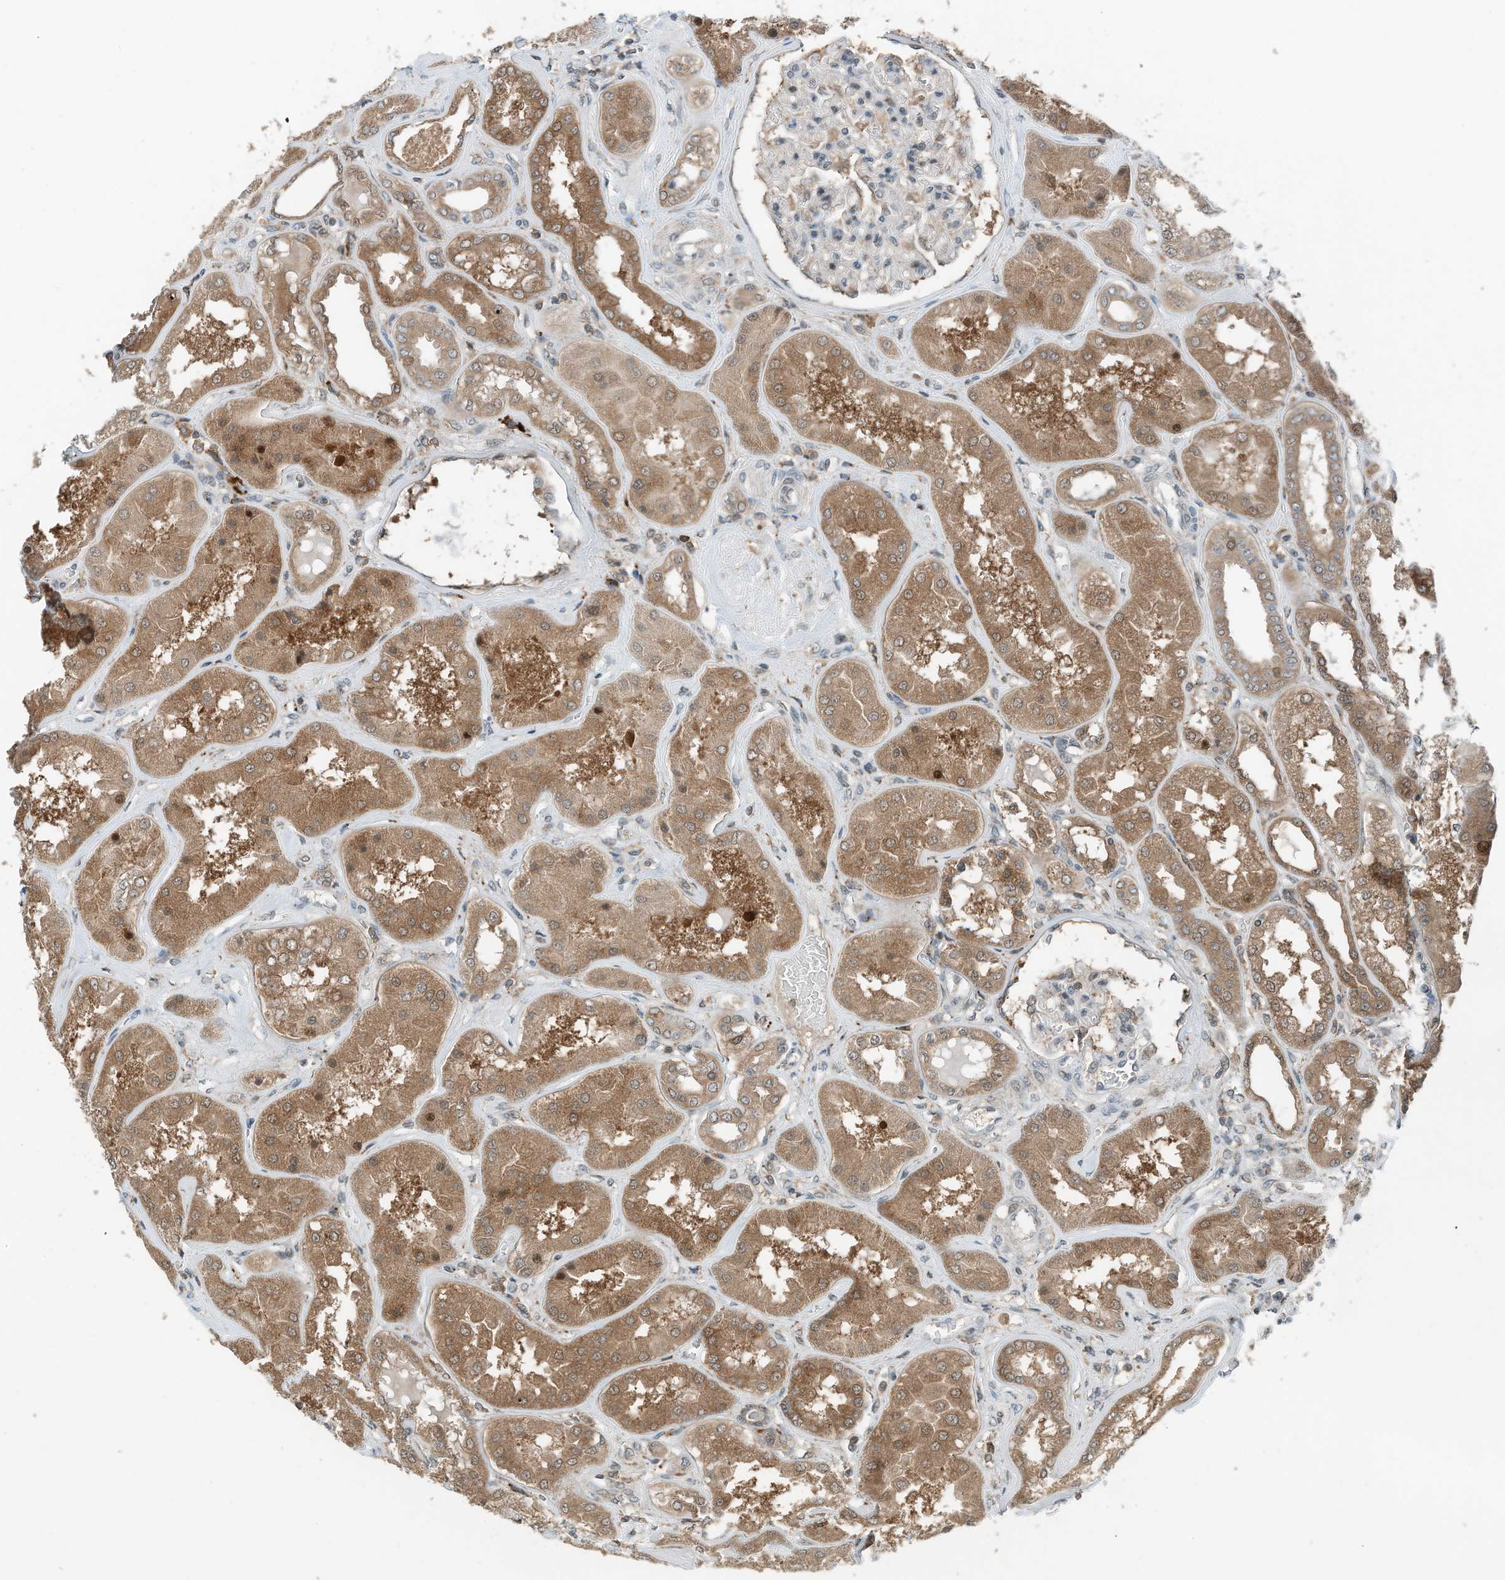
{"staining": {"intensity": "moderate", "quantity": "<25%", "location": "cytoplasmic/membranous,nuclear"}, "tissue": "kidney", "cell_type": "Cells in glomeruli", "image_type": "normal", "snomed": [{"axis": "morphology", "description": "Normal tissue, NOS"}, {"axis": "topography", "description": "Kidney"}], "caption": "Protein analysis of unremarkable kidney shows moderate cytoplasmic/membranous,nuclear expression in approximately <25% of cells in glomeruli.", "gene": "RMND1", "patient": {"sex": "female", "age": 56}}